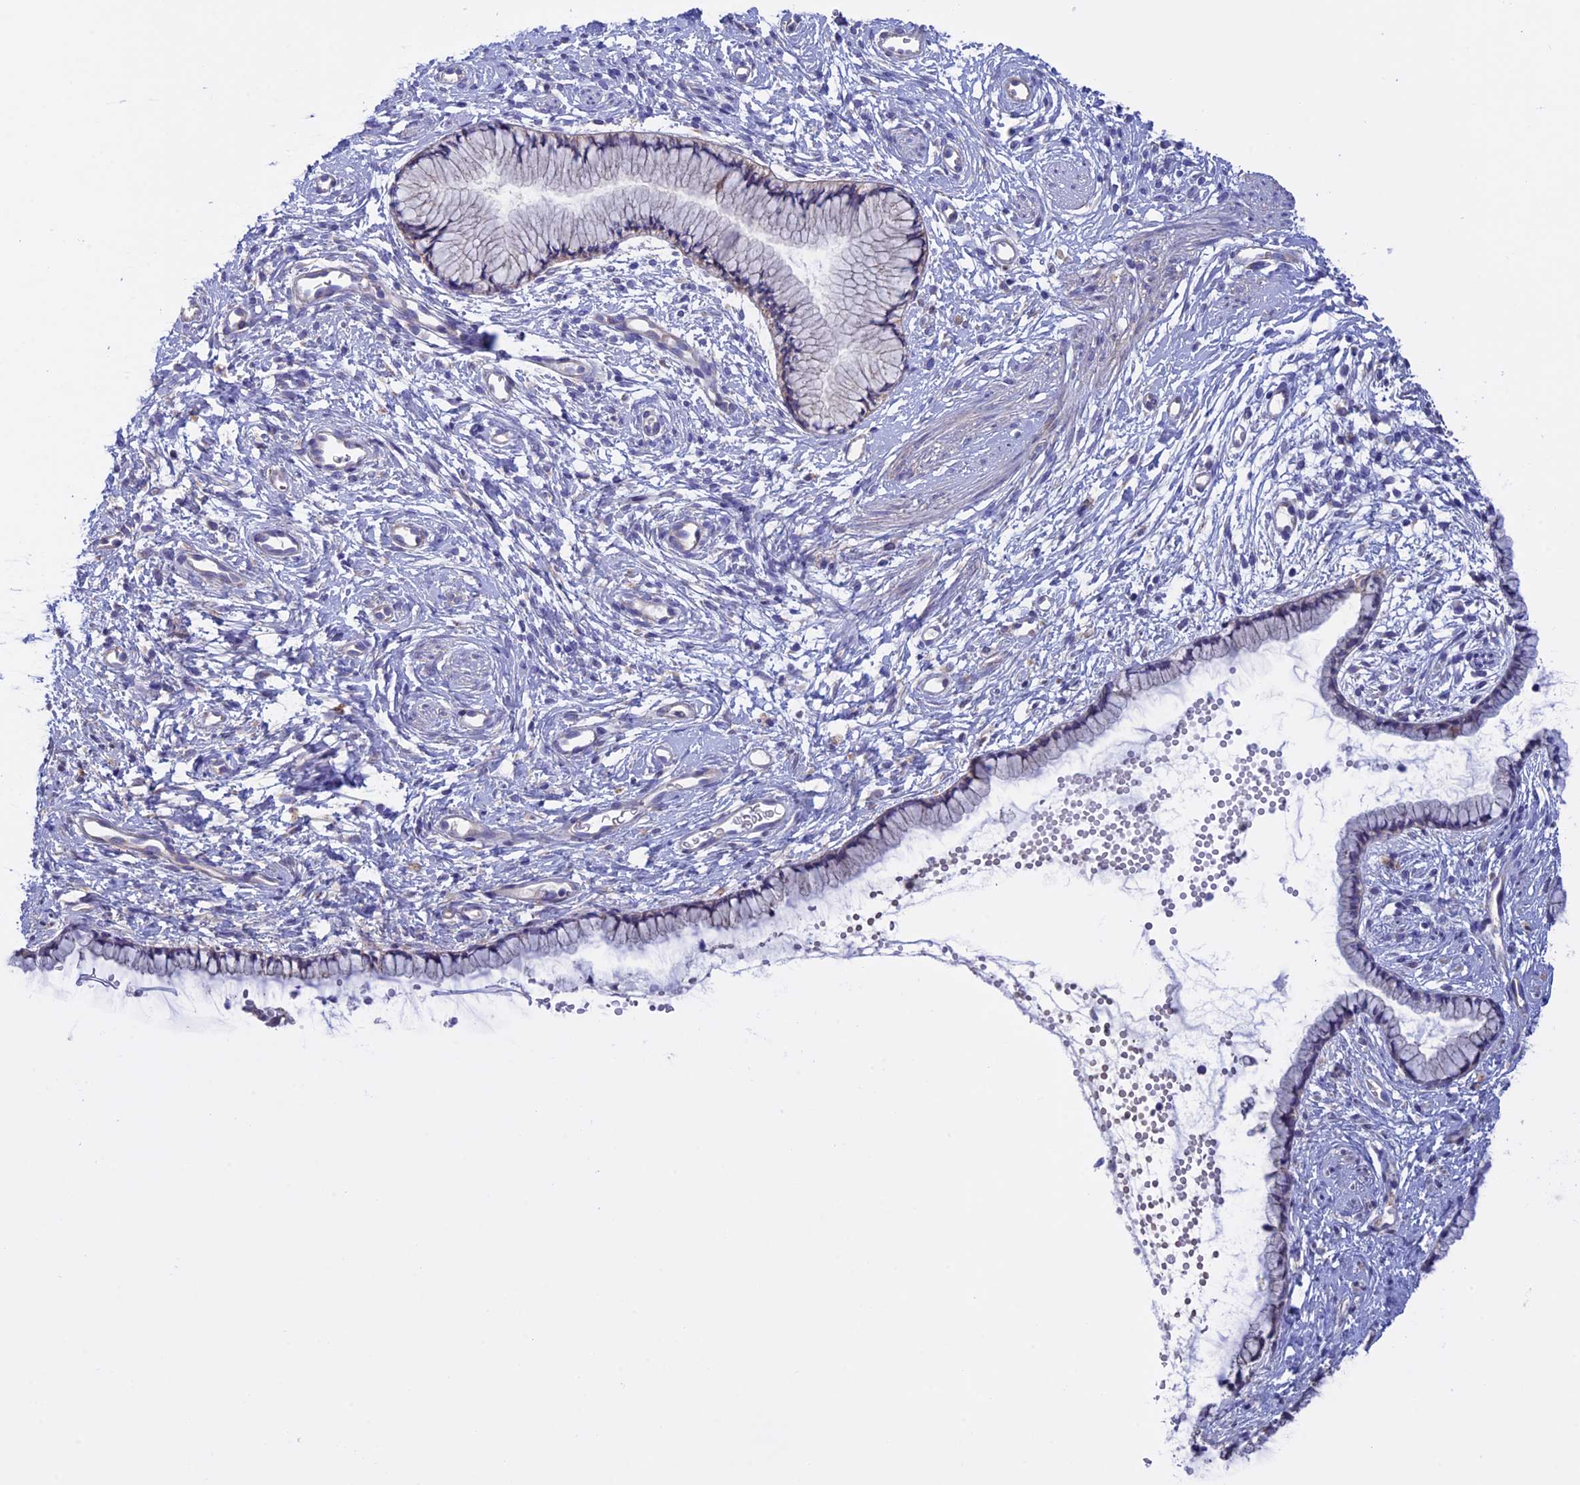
{"staining": {"intensity": "negative", "quantity": "none", "location": "none"}, "tissue": "cervix", "cell_type": "Glandular cells", "image_type": "normal", "snomed": [{"axis": "morphology", "description": "Normal tissue, NOS"}, {"axis": "topography", "description": "Cervix"}], "caption": "The image reveals no staining of glandular cells in normal cervix.", "gene": "ETFDH", "patient": {"sex": "female", "age": 57}}